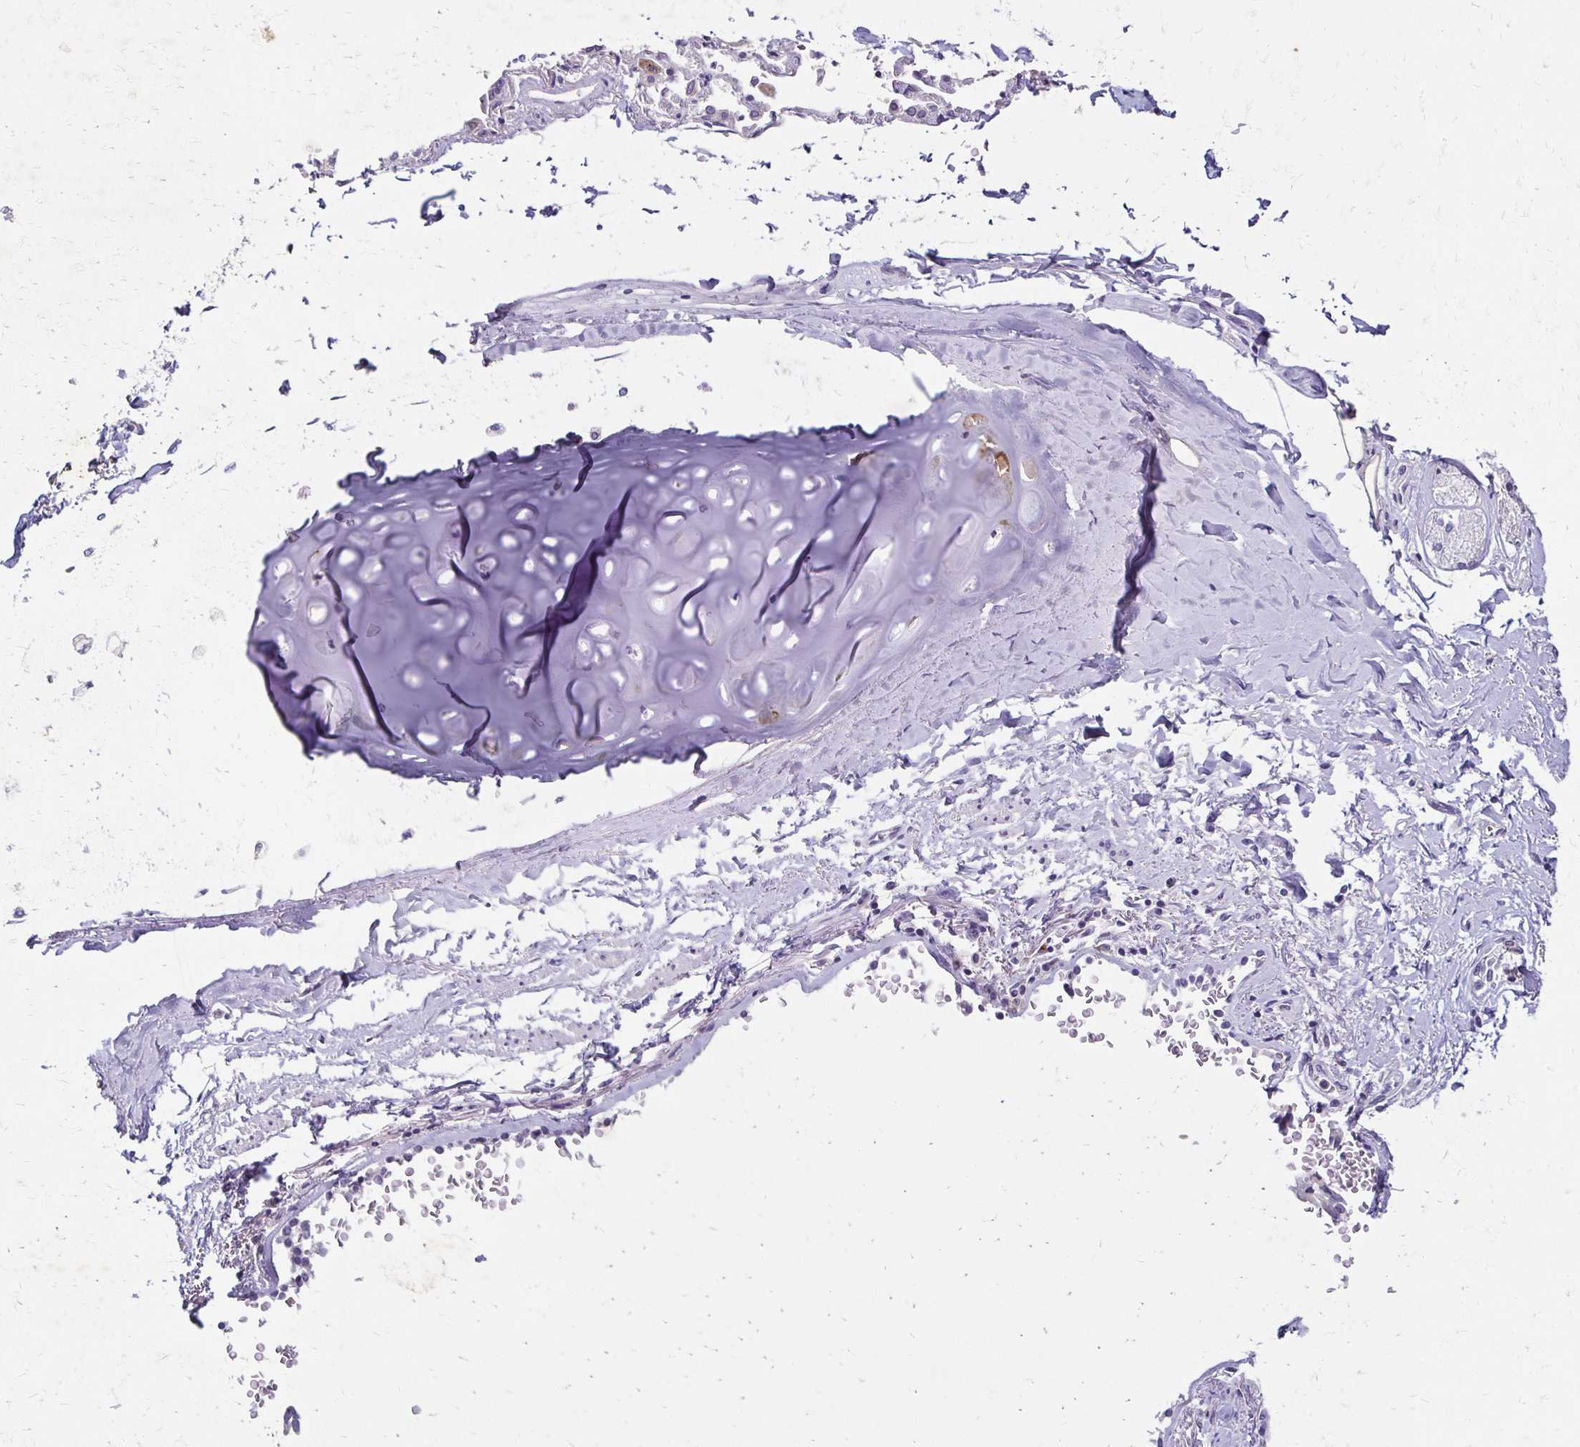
{"staining": {"intensity": "negative", "quantity": "none", "location": "none"}, "tissue": "adipose tissue", "cell_type": "Adipocytes", "image_type": "normal", "snomed": [{"axis": "morphology", "description": "Normal tissue, NOS"}, {"axis": "topography", "description": "Cartilage tissue"}, {"axis": "topography", "description": "Bronchus"}, {"axis": "topography", "description": "Peripheral nerve tissue"}], "caption": "Adipocytes show no significant protein expression in benign adipose tissue.", "gene": "BBS12", "patient": {"sex": "male", "age": 67}}